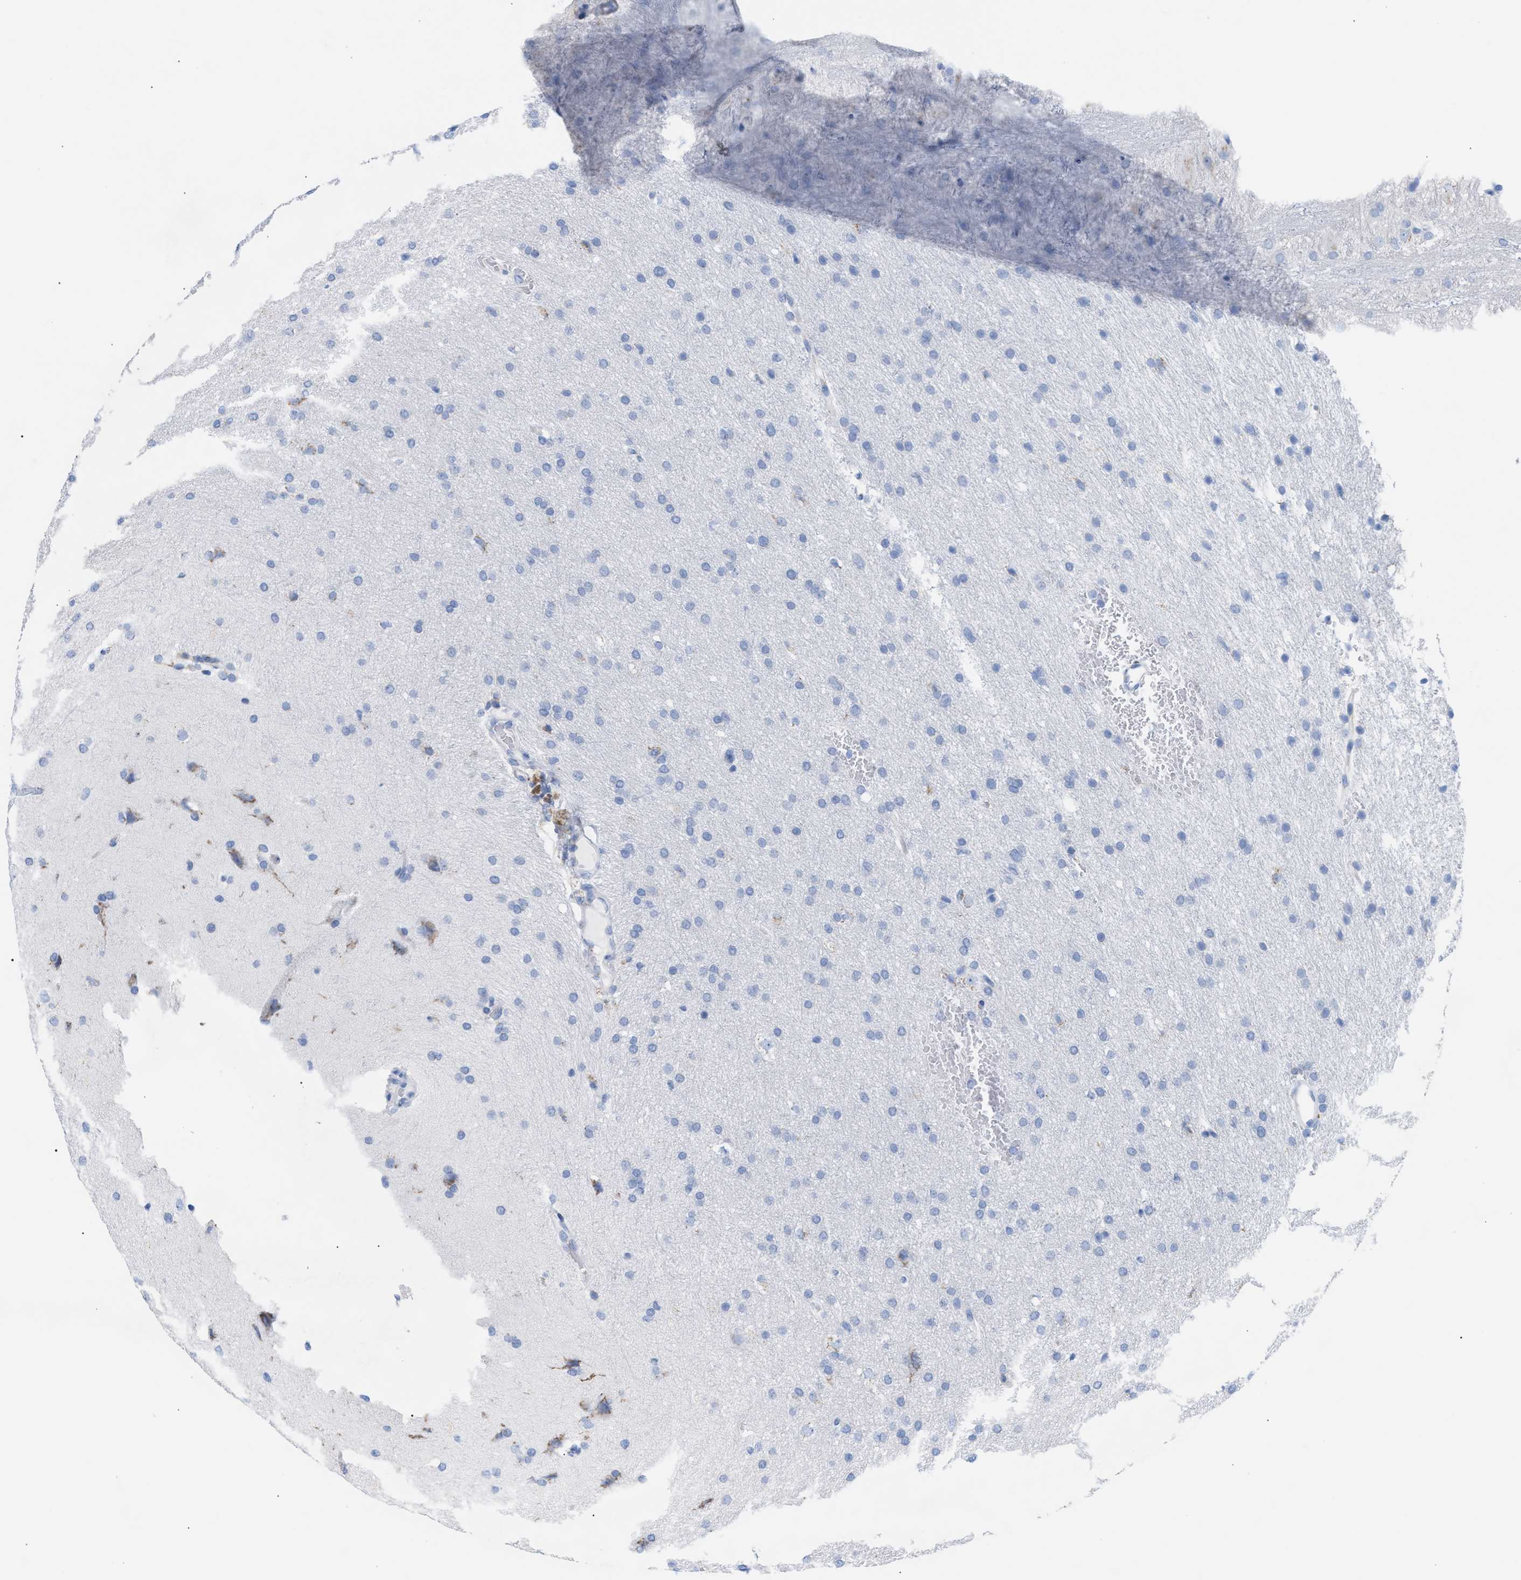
{"staining": {"intensity": "negative", "quantity": "none", "location": "none"}, "tissue": "glioma", "cell_type": "Tumor cells", "image_type": "cancer", "snomed": [{"axis": "morphology", "description": "Glioma, malignant, Low grade"}, {"axis": "topography", "description": "Brain"}], "caption": "Protein analysis of glioma reveals no significant positivity in tumor cells.", "gene": "TACC3", "patient": {"sex": "female", "age": 37}}